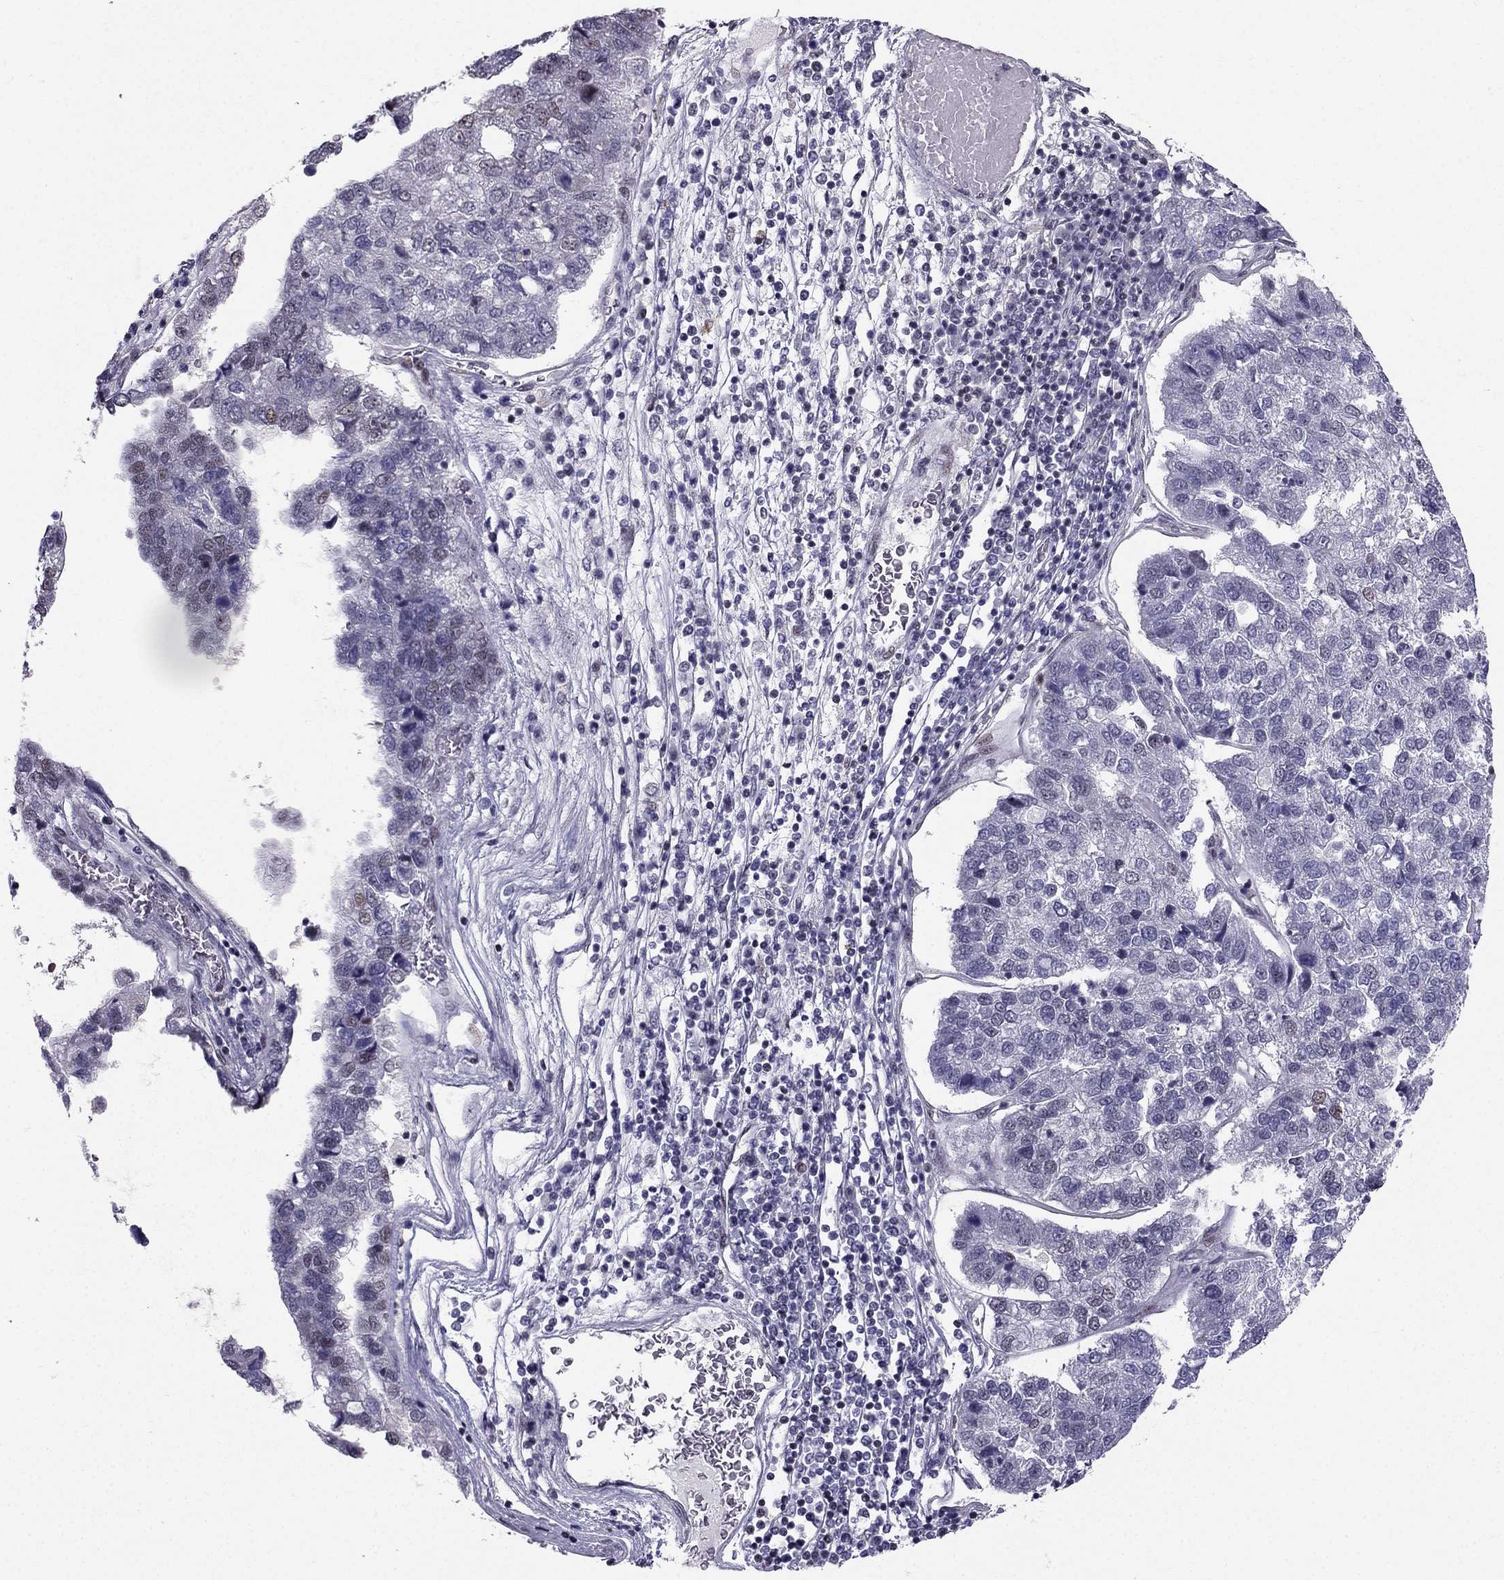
{"staining": {"intensity": "negative", "quantity": "none", "location": "none"}, "tissue": "pancreatic cancer", "cell_type": "Tumor cells", "image_type": "cancer", "snomed": [{"axis": "morphology", "description": "Adenocarcinoma, NOS"}, {"axis": "topography", "description": "Pancreas"}], "caption": "This is an immunohistochemistry image of pancreatic cancer. There is no positivity in tumor cells.", "gene": "RPRD2", "patient": {"sex": "female", "age": 61}}